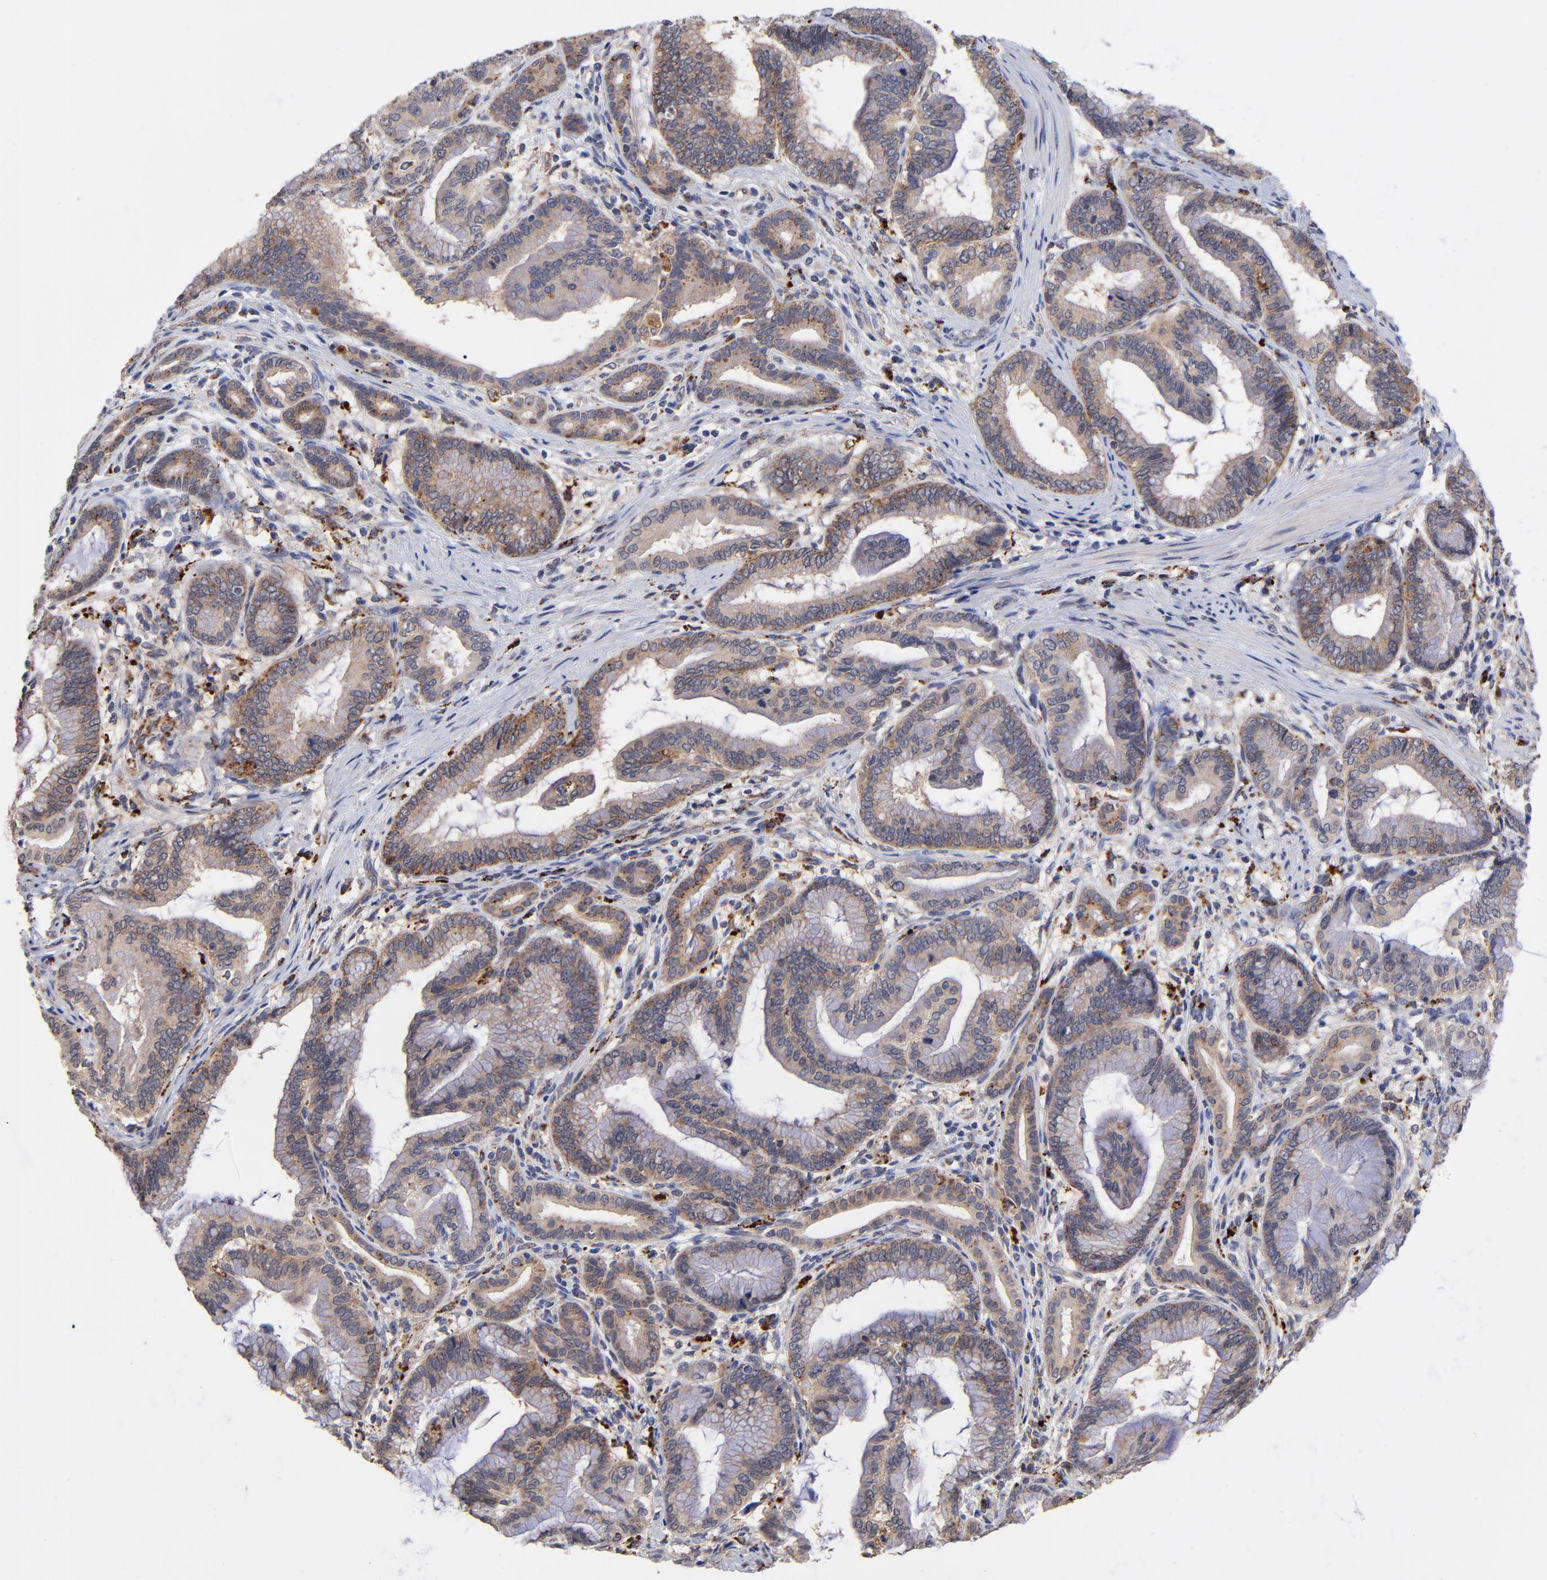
{"staining": {"intensity": "moderate", "quantity": "25%-75%", "location": "cytoplasmic/membranous"}, "tissue": "pancreatic cancer", "cell_type": "Tumor cells", "image_type": "cancer", "snomed": [{"axis": "morphology", "description": "Adenocarcinoma, NOS"}, {"axis": "topography", "description": "Pancreas"}], "caption": "Pancreatic cancer tissue demonstrates moderate cytoplasmic/membranous staining in approximately 25%-75% of tumor cells", "gene": "PDE4B", "patient": {"sex": "female", "age": 64}}